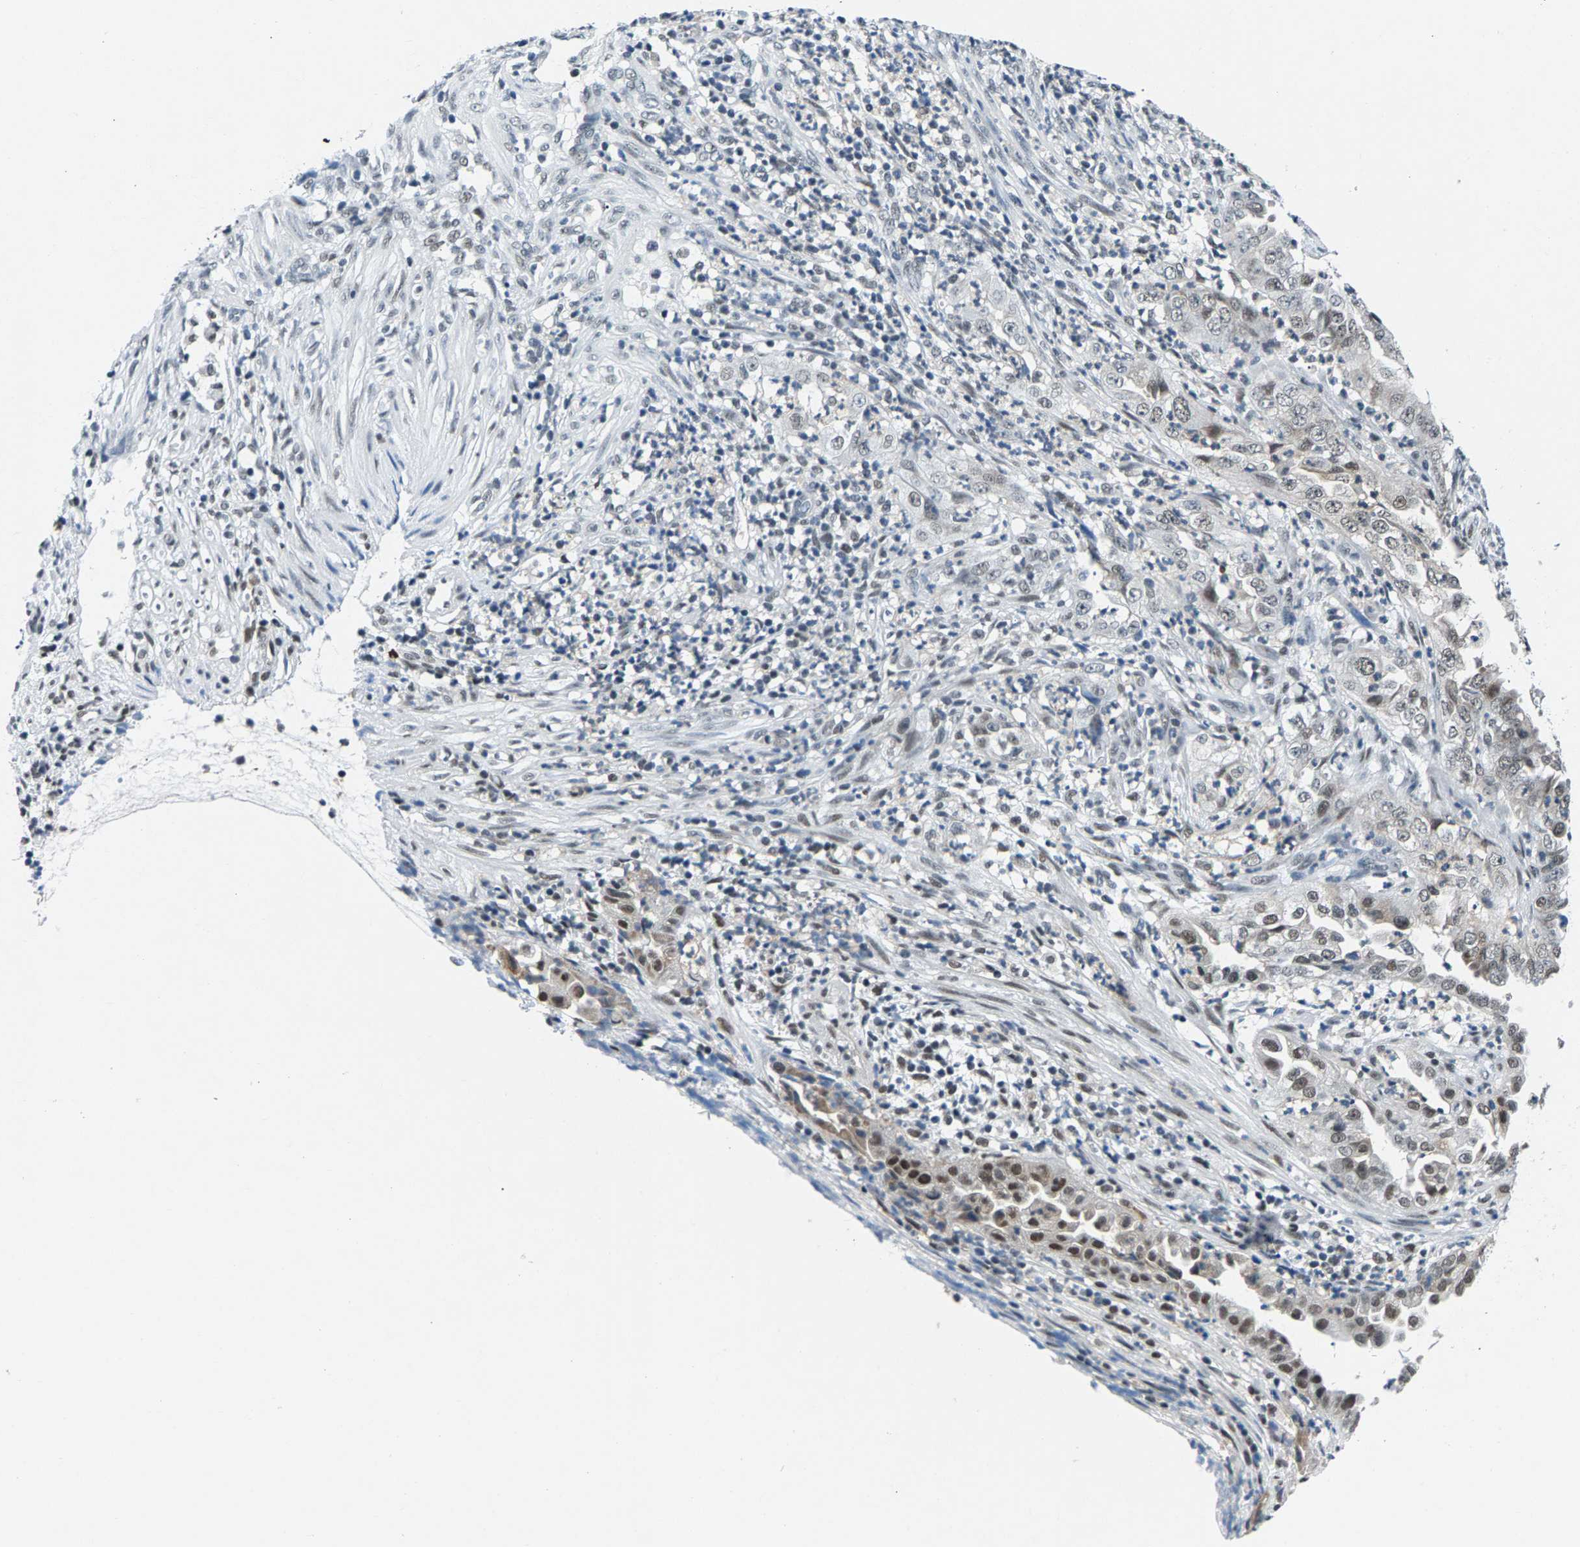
{"staining": {"intensity": "moderate", "quantity": "<25%", "location": "cytoplasmic/membranous,nuclear"}, "tissue": "endometrial cancer", "cell_type": "Tumor cells", "image_type": "cancer", "snomed": [{"axis": "morphology", "description": "Adenocarcinoma, NOS"}, {"axis": "topography", "description": "Endometrium"}], "caption": "Protein analysis of endometrial cancer (adenocarcinoma) tissue demonstrates moderate cytoplasmic/membranous and nuclear positivity in approximately <25% of tumor cells.", "gene": "ATF2", "patient": {"sex": "female", "age": 51}}